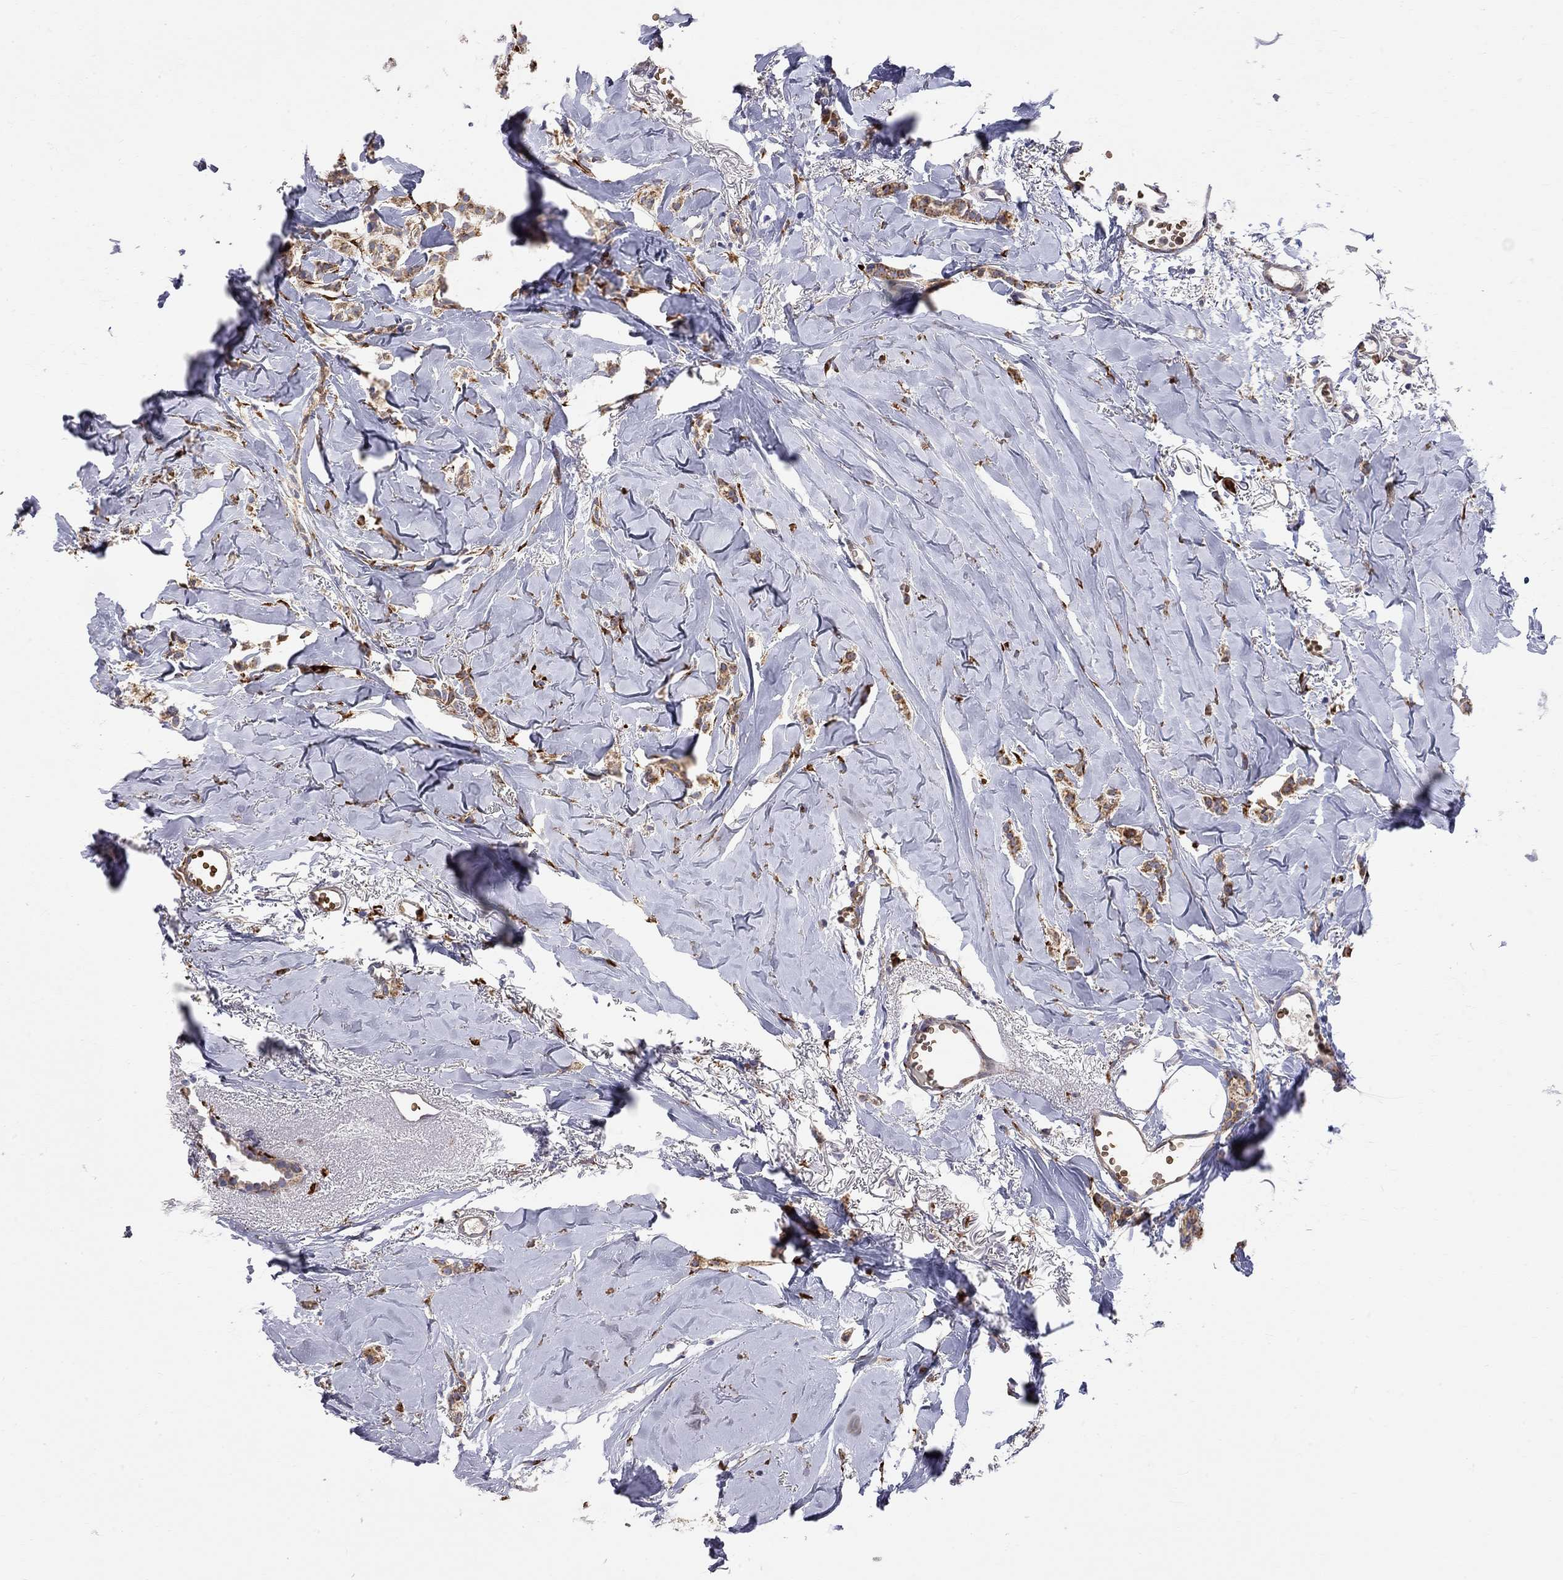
{"staining": {"intensity": "strong", "quantity": "25%-75%", "location": "cytoplasmic/membranous"}, "tissue": "breast cancer", "cell_type": "Tumor cells", "image_type": "cancer", "snomed": [{"axis": "morphology", "description": "Duct carcinoma"}, {"axis": "topography", "description": "Breast"}], "caption": "There is high levels of strong cytoplasmic/membranous staining in tumor cells of intraductal carcinoma (breast), as demonstrated by immunohistochemical staining (brown color).", "gene": "CASTOR1", "patient": {"sex": "female", "age": 85}}